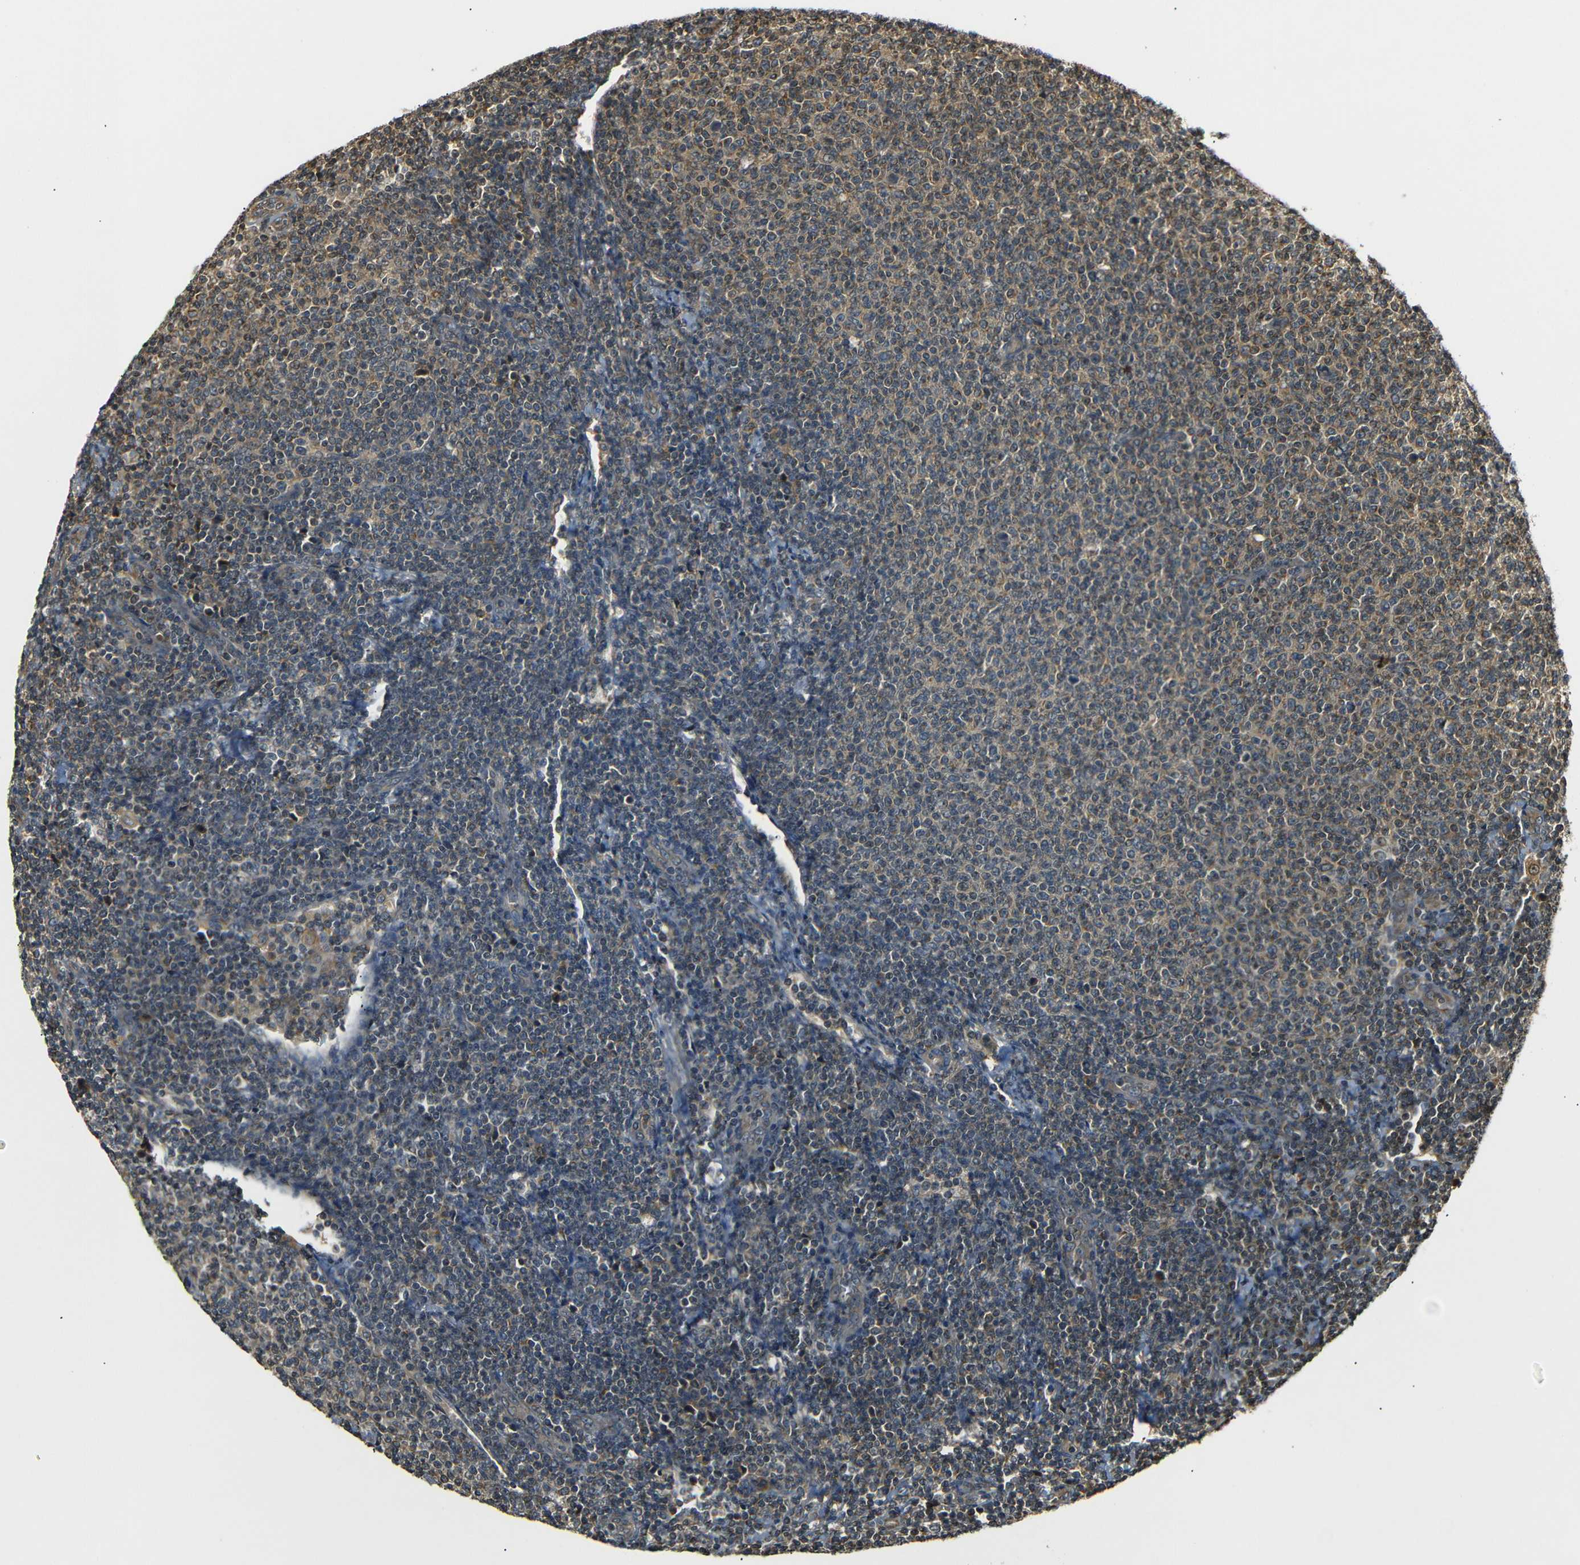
{"staining": {"intensity": "weak", "quantity": "25%-75%", "location": "cytoplasmic/membranous"}, "tissue": "lymphoma", "cell_type": "Tumor cells", "image_type": "cancer", "snomed": [{"axis": "morphology", "description": "Malignant lymphoma, non-Hodgkin's type, Low grade"}, {"axis": "topography", "description": "Lymph node"}], "caption": "Weak cytoplasmic/membranous positivity for a protein is appreciated in about 25%-75% of tumor cells of lymphoma using immunohistochemistry (IHC).", "gene": "TANK", "patient": {"sex": "male", "age": 66}}